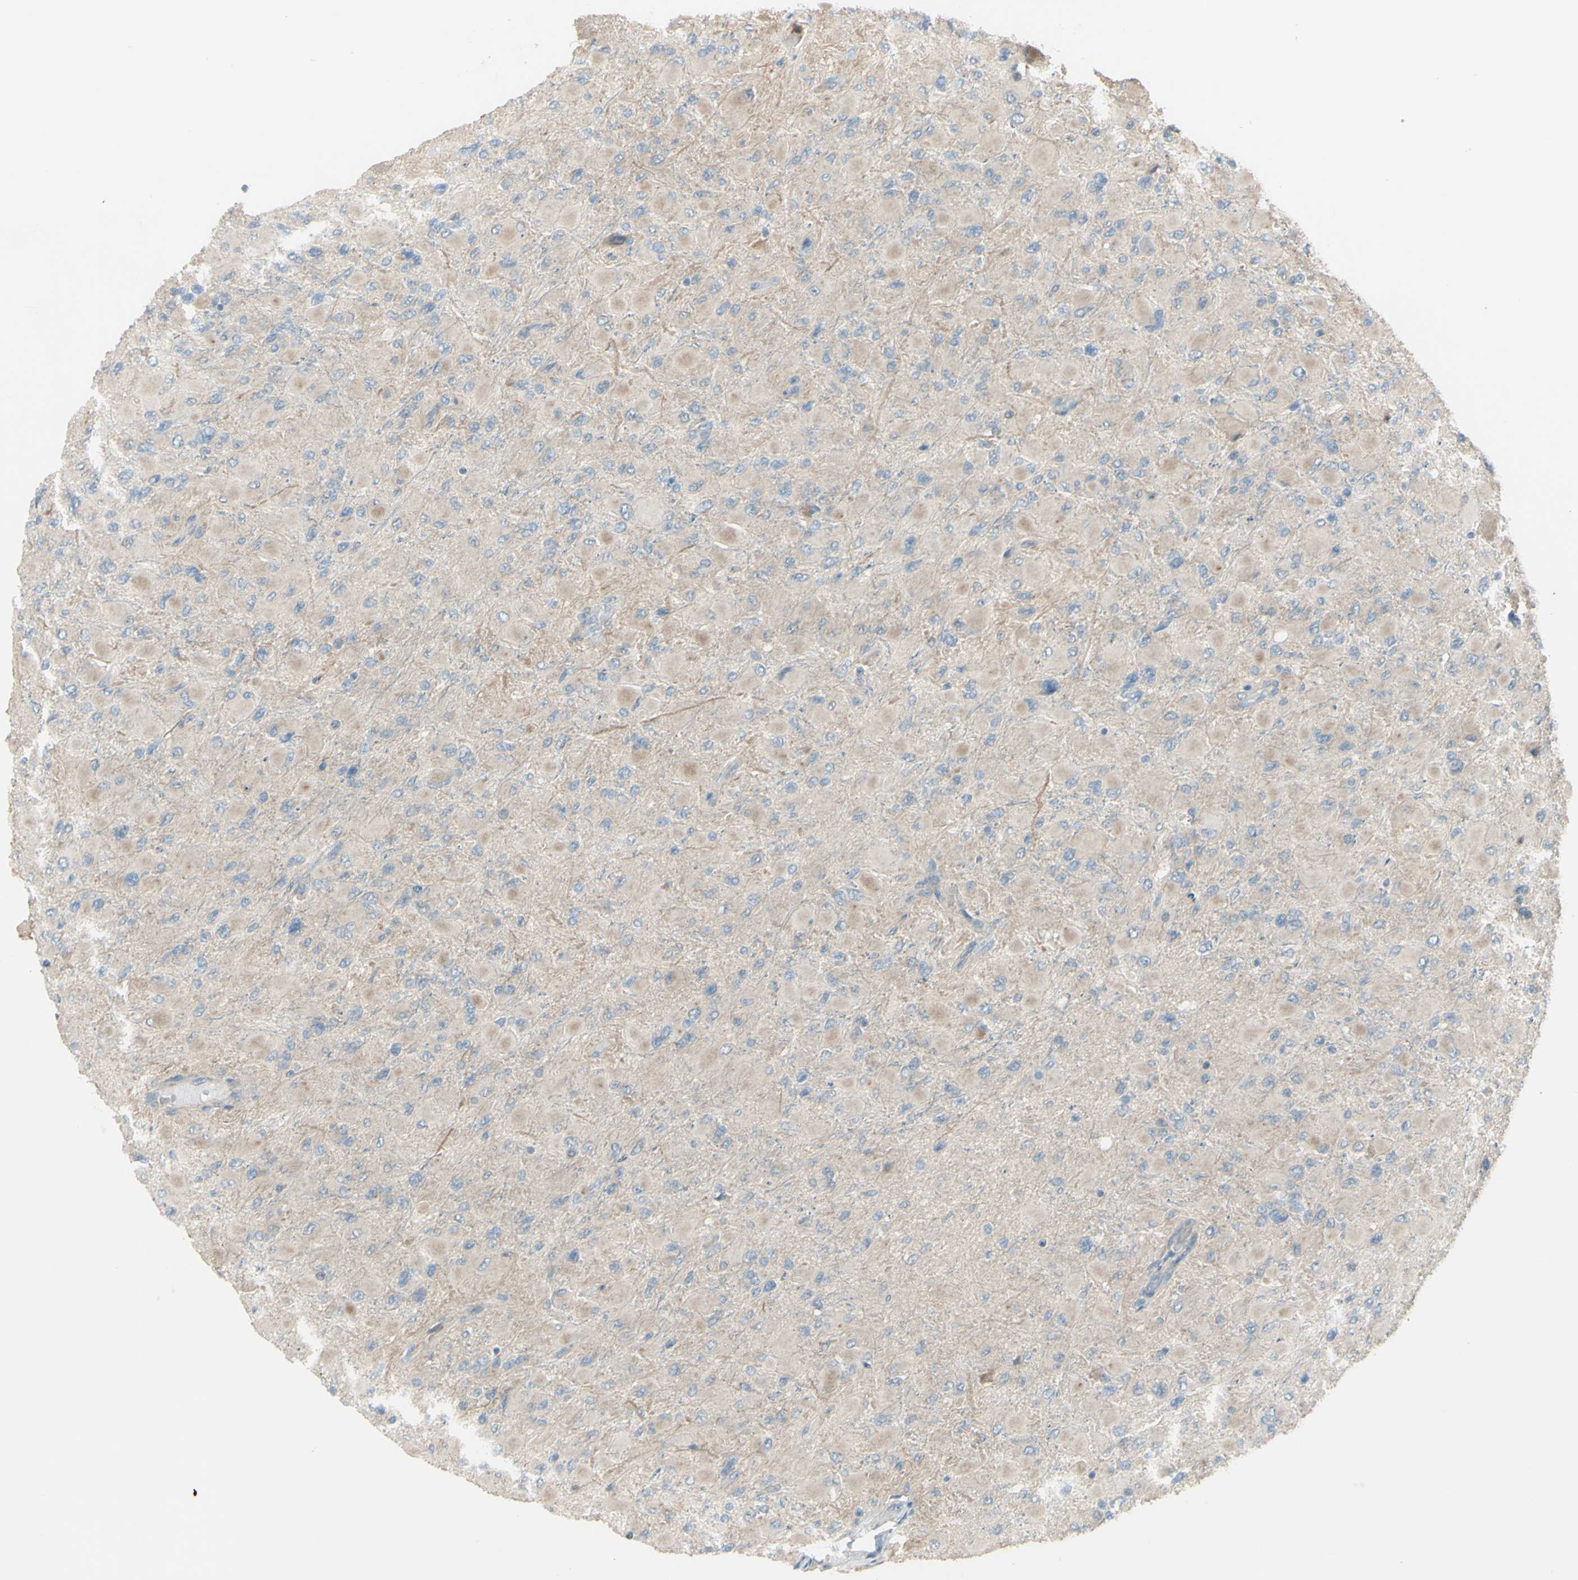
{"staining": {"intensity": "weak", "quantity": "25%-75%", "location": "cytoplasmic/membranous"}, "tissue": "glioma", "cell_type": "Tumor cells", "image_type": "cancer", "snomed": [{"axis": "morphology", "description": "Glioma, malignant, High grade"}, {"axis": "topography", "description": "Cerebral cortex"}], "caption": "Human malignant glioma (high-grade) stained with a protein marker shows weak staining in tumor cells.", "gene": "LMTK2", "patient": {"sex": "female", "age": 36}}